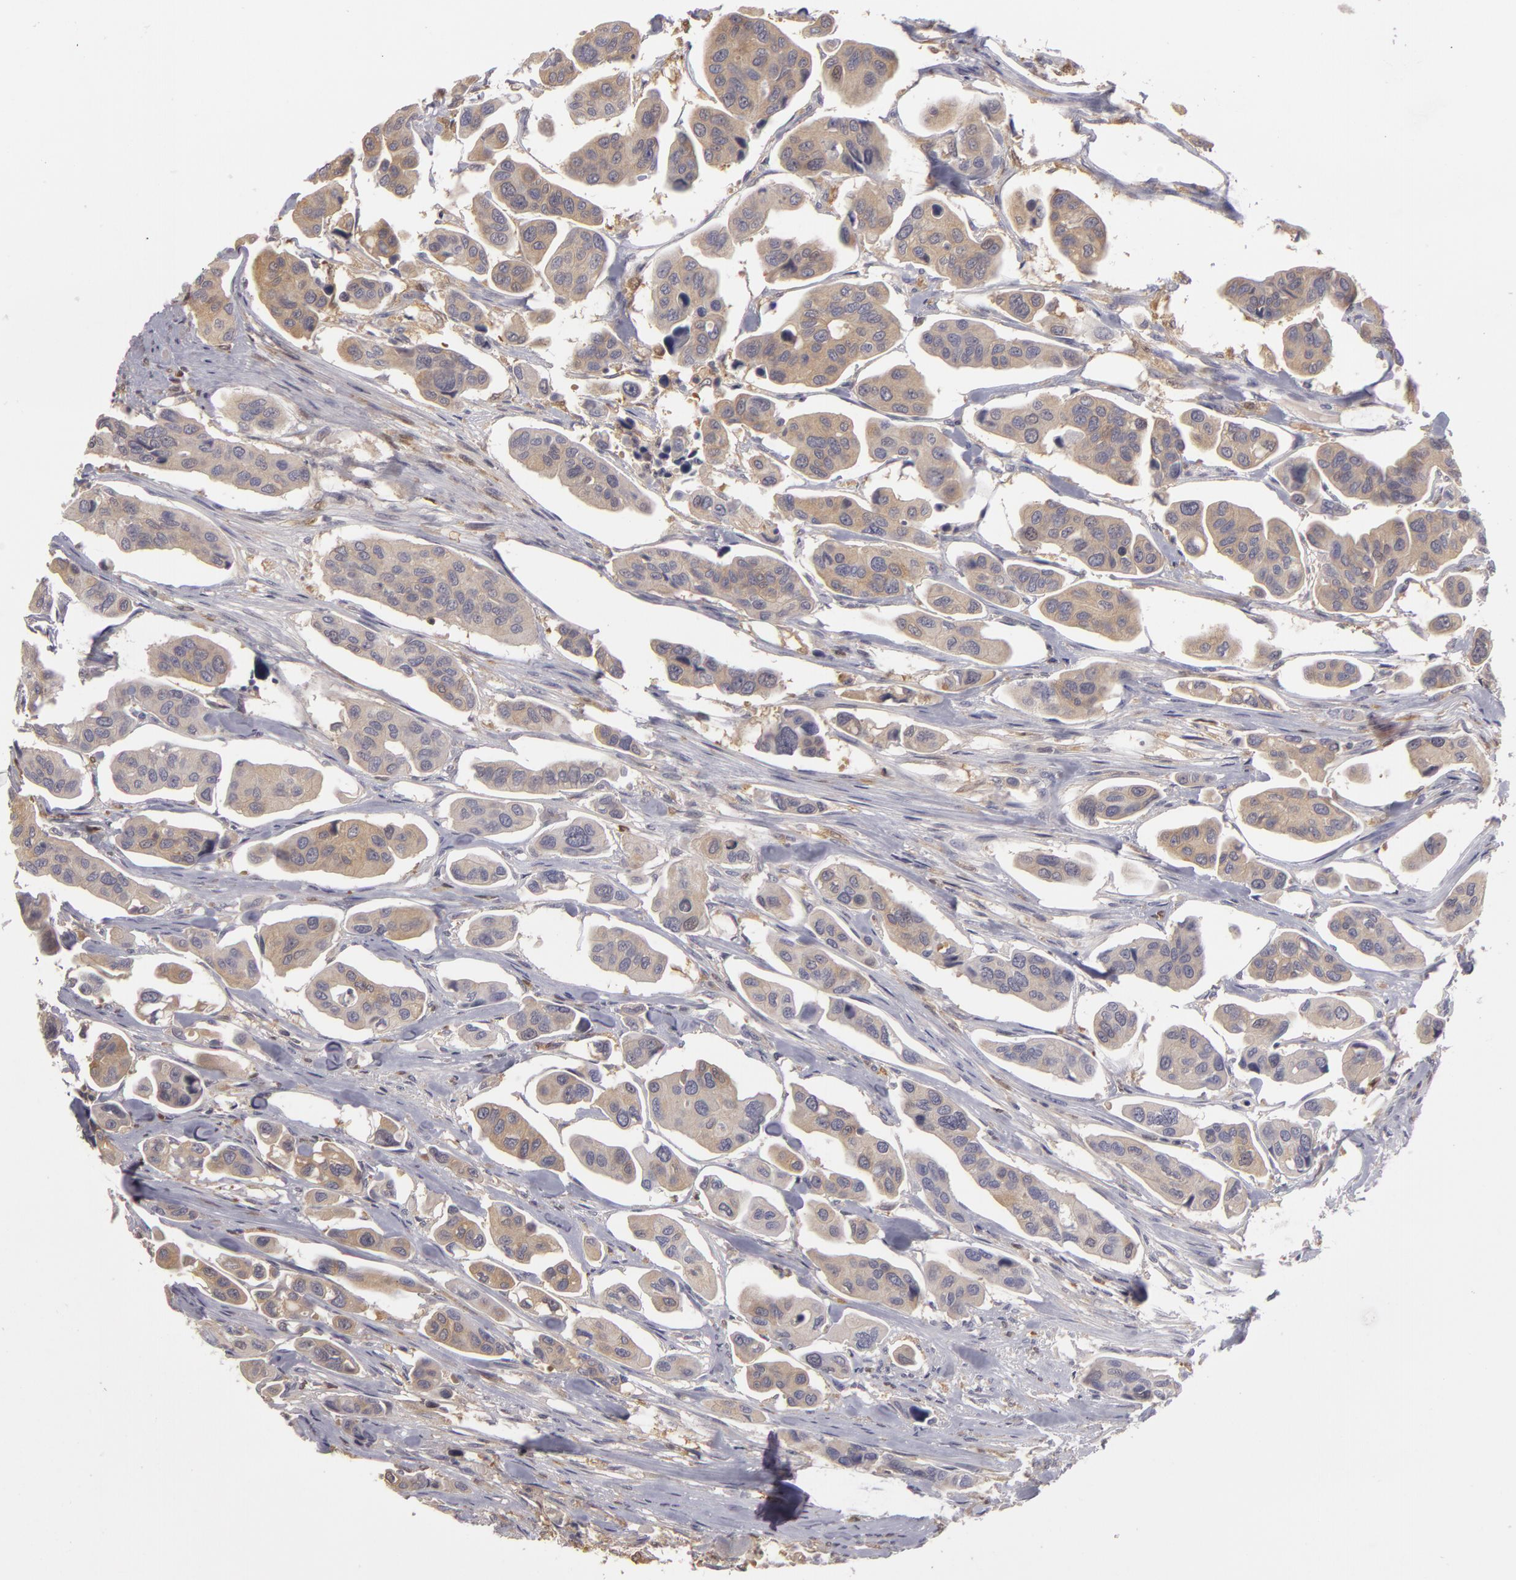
{"staining": {"intensity": "negative", "quantity": "none", "location": "none"}, "tissue": "urothelial cancer", "cell_type": "Tumor cells", "image_type": "cancer", "snomed": [{"axis": "morphology", "description": "Adenocarcinoma, NOS"}, {"axis": "topography", "description": "Urinary bladder"}], "caption": "A micrograph of urothelial cancer stained for a protein displays no brown staining in tumor cells.", "gene": "GNPDA1", "patient": {"sex": "male", "age": 61}}